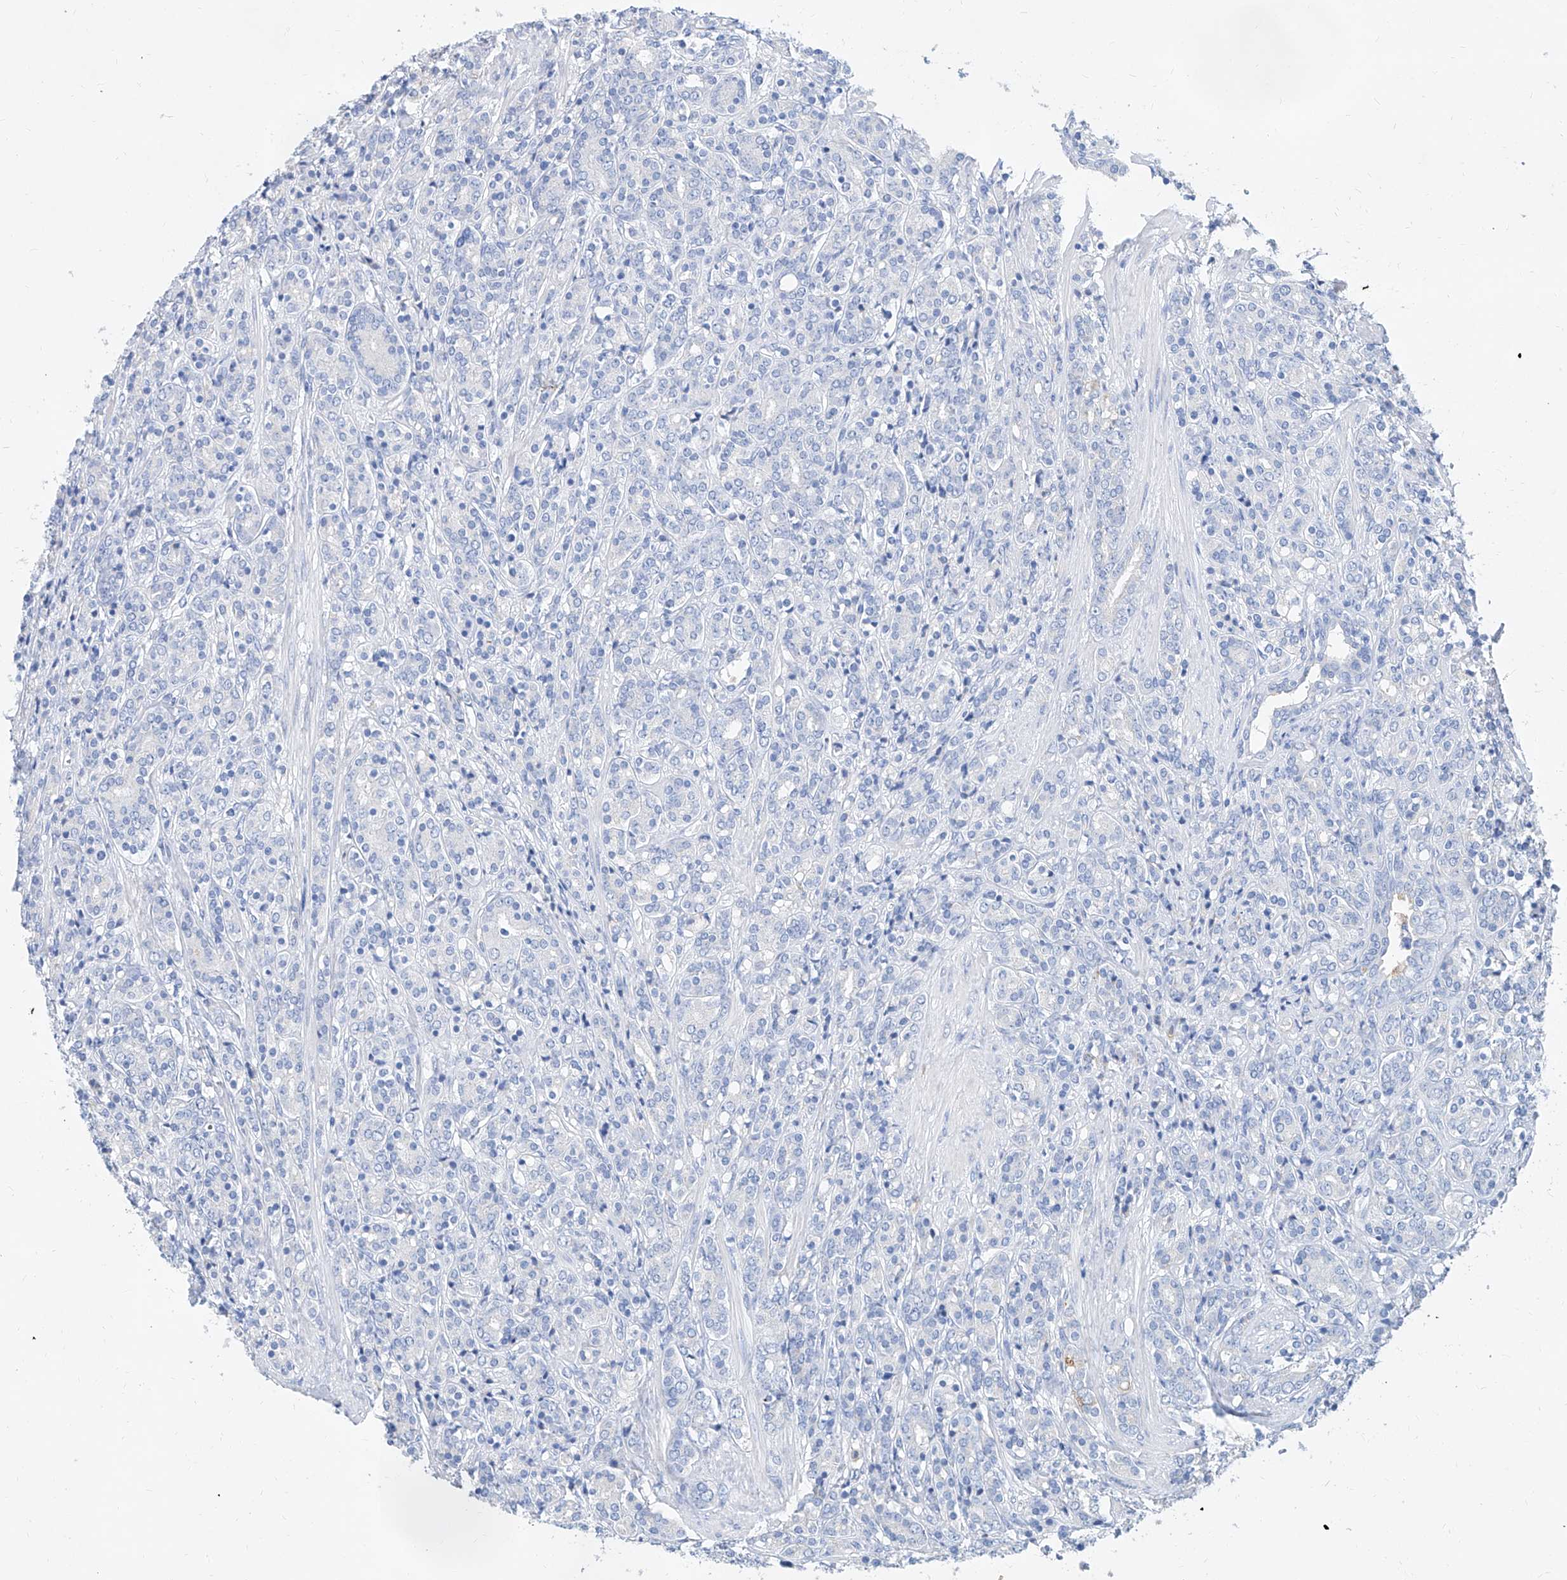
{"staining": {"intensity": "negative", "quantity": "none", "location": "none"}, "tissue": "prostate cancer", "cell_type": "Tumor cells", "image_type": "cancer", "snomed": [{"axis": "morphology", "description": "Adenocarcinoma, High grade"}, {"axis": "topography", "description": "Prostate"}], "caption": "DAB (3,3'-diaminobenzidine) immunohistochemical staining of prostate cancer (high-grade adenocarcinoma) exhibits no significant staining in tumor cells. (DAB (3,3'-diaminobenzidine) IHC with hematoxylin counter stain).", "gene": "SLC25A29", "patient": {"sex": "male", "age": 62}}